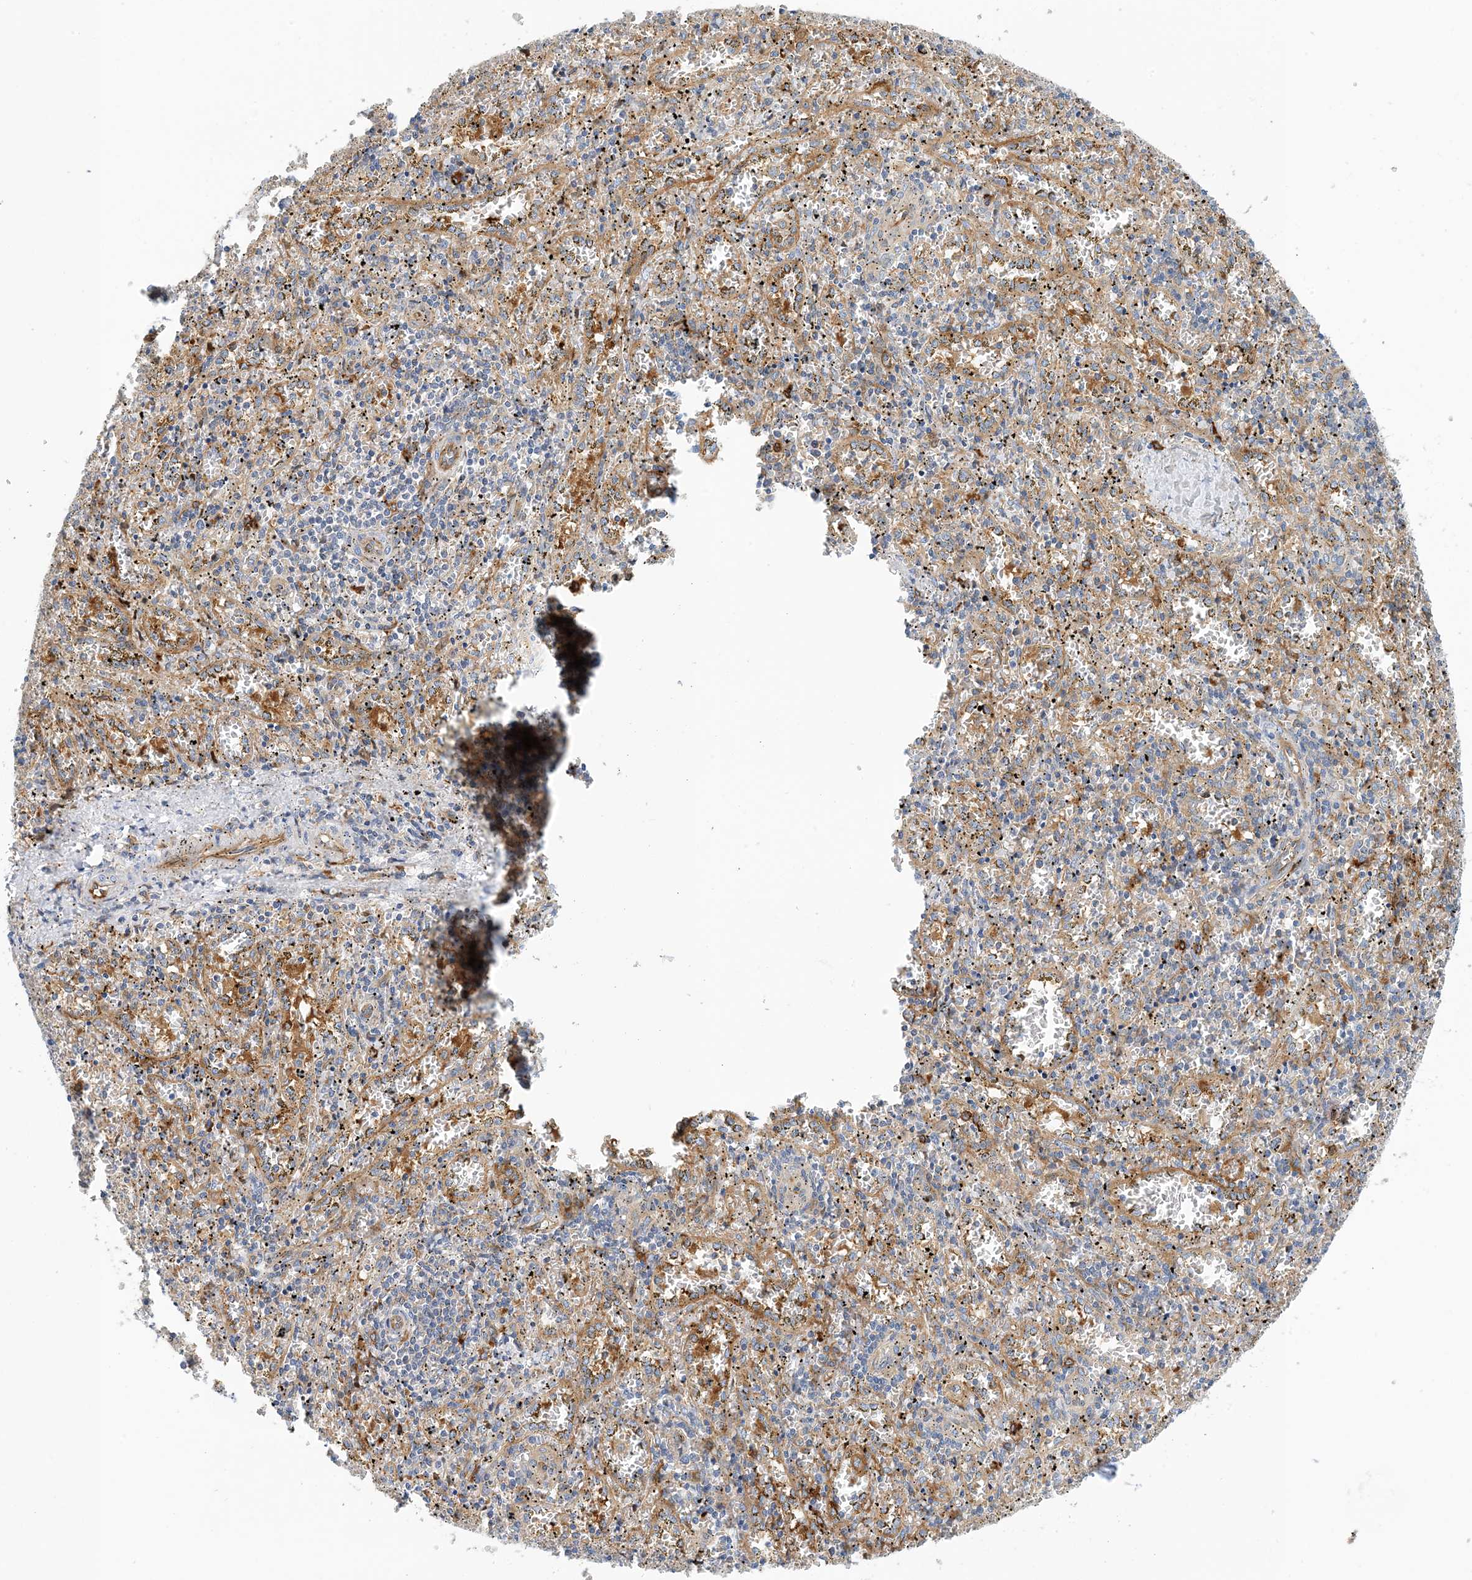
{"staining": {"intensity": "negative", "quantity": "none", "location": "none"}, "tissue": "spleen", "cell_type": "Cells in red pulp", "image_type": "normal", "snomed": [{"axis": "morphology", "description": "Normal tissue, NOS"}, {"axis": "topography", "description": "Spleen"}], "caption": "High power microscopy image of an immunohistochemistry image of normal spleen, revealing no significant positivity in cells in red pulp.", "gene": "PCDHA2", "patient": {"sex": "male", "age": 11}}